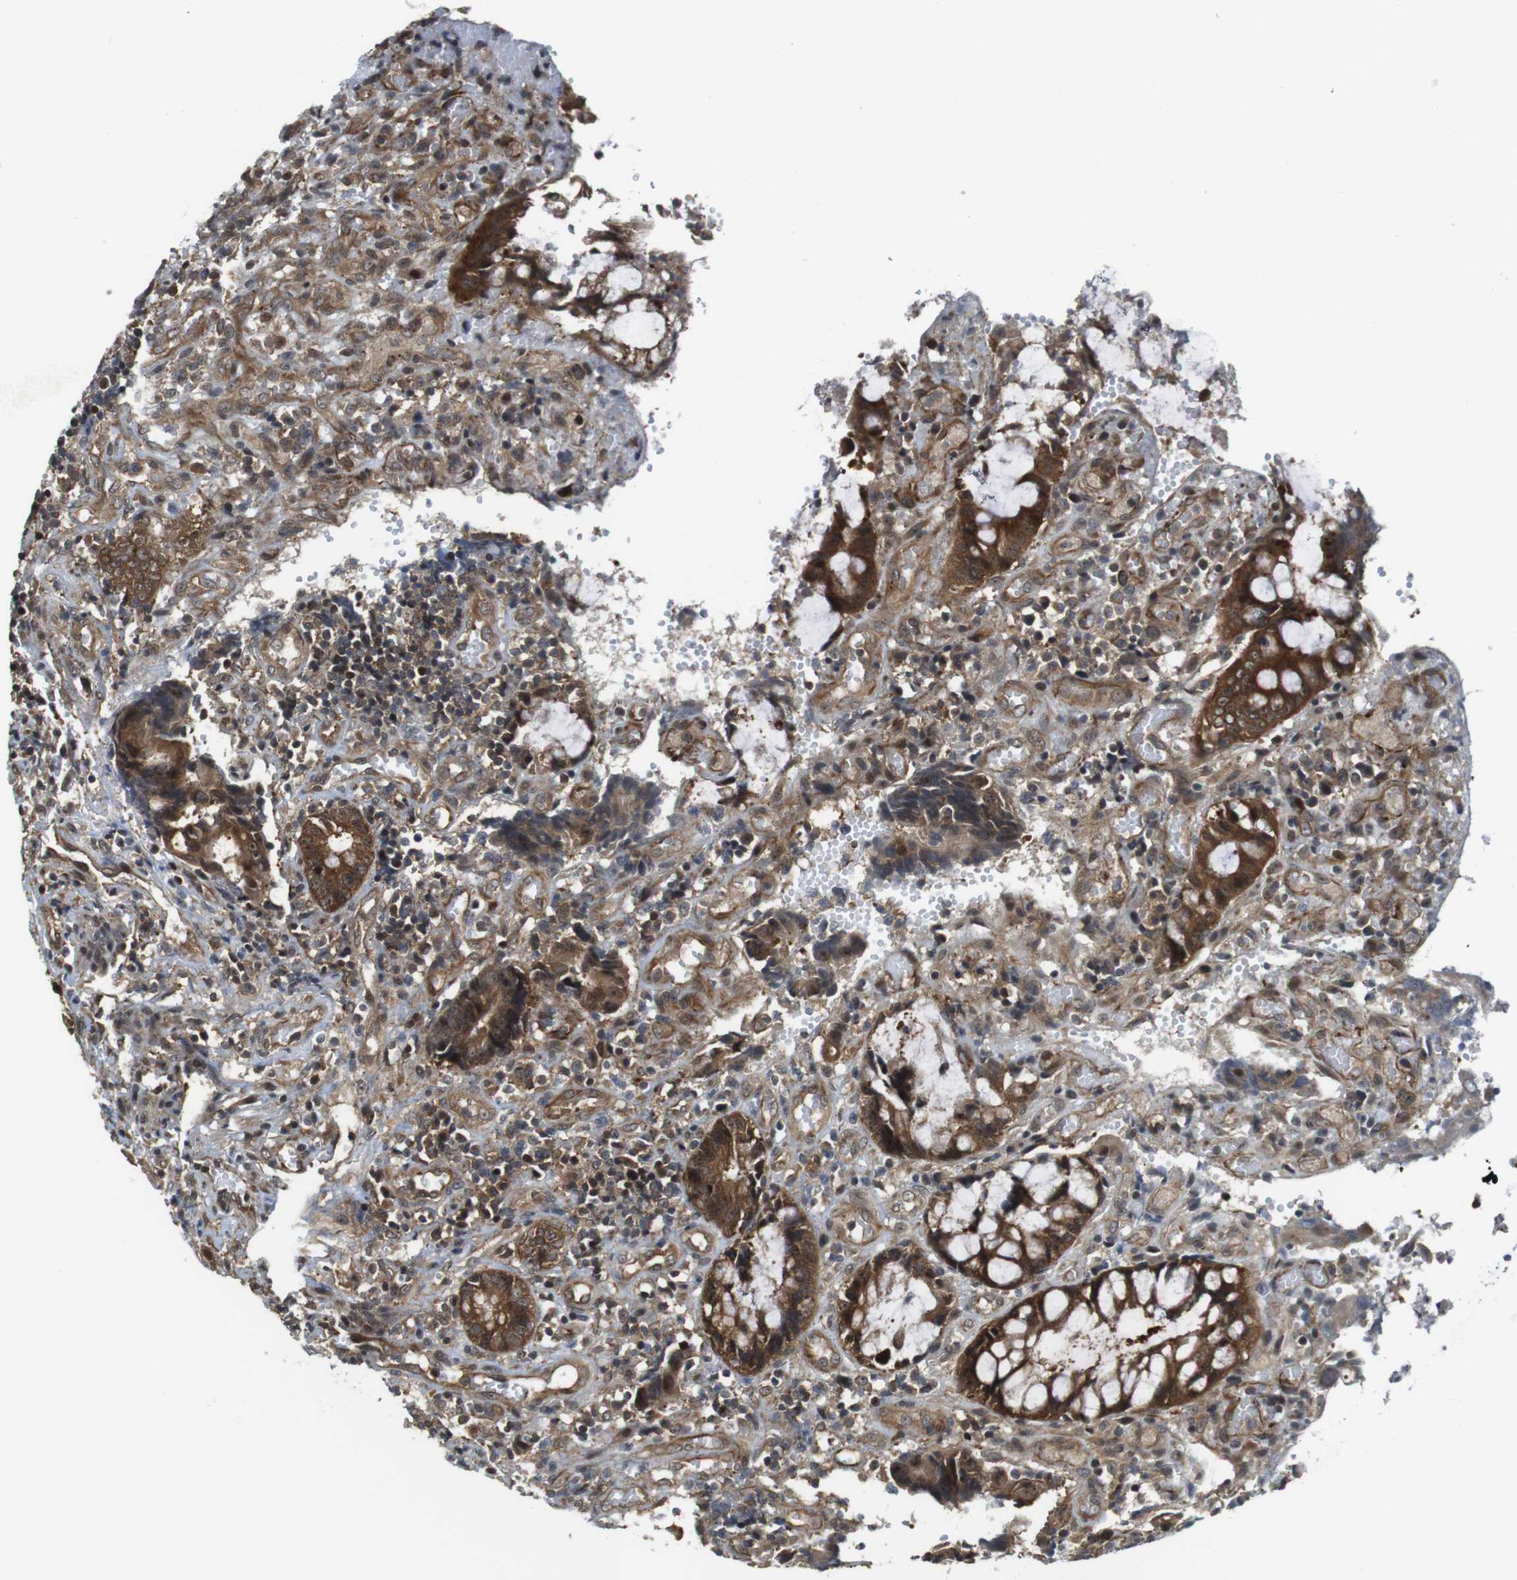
{"staining": {"intensity": "moderate", "quantity": ">75%", "location": "cytoplasmic/membranous"}, "tissue": "colorectal cancer", "cell_type": "Tumor cells", "image_type": "cancer", "snomed": [{"axis": "morphology", "description": "Adenocarcinoma, NOS"}, {"axis": "topography", "description": "Colon"}], "caption": "Protein positivity by IHC reveals moderate cytoplasmic/membranous staining in approximately >75% of tumor cells in colorectal cancer. The staining is performed using DAB (3,3'-diaminobenzidine) brown chromogen to label protein expression. The nuclei are counter-stained blue using hematoxylin.", "gene": "CC2D1A", "patient": {"sex": "female", "age": 57}}